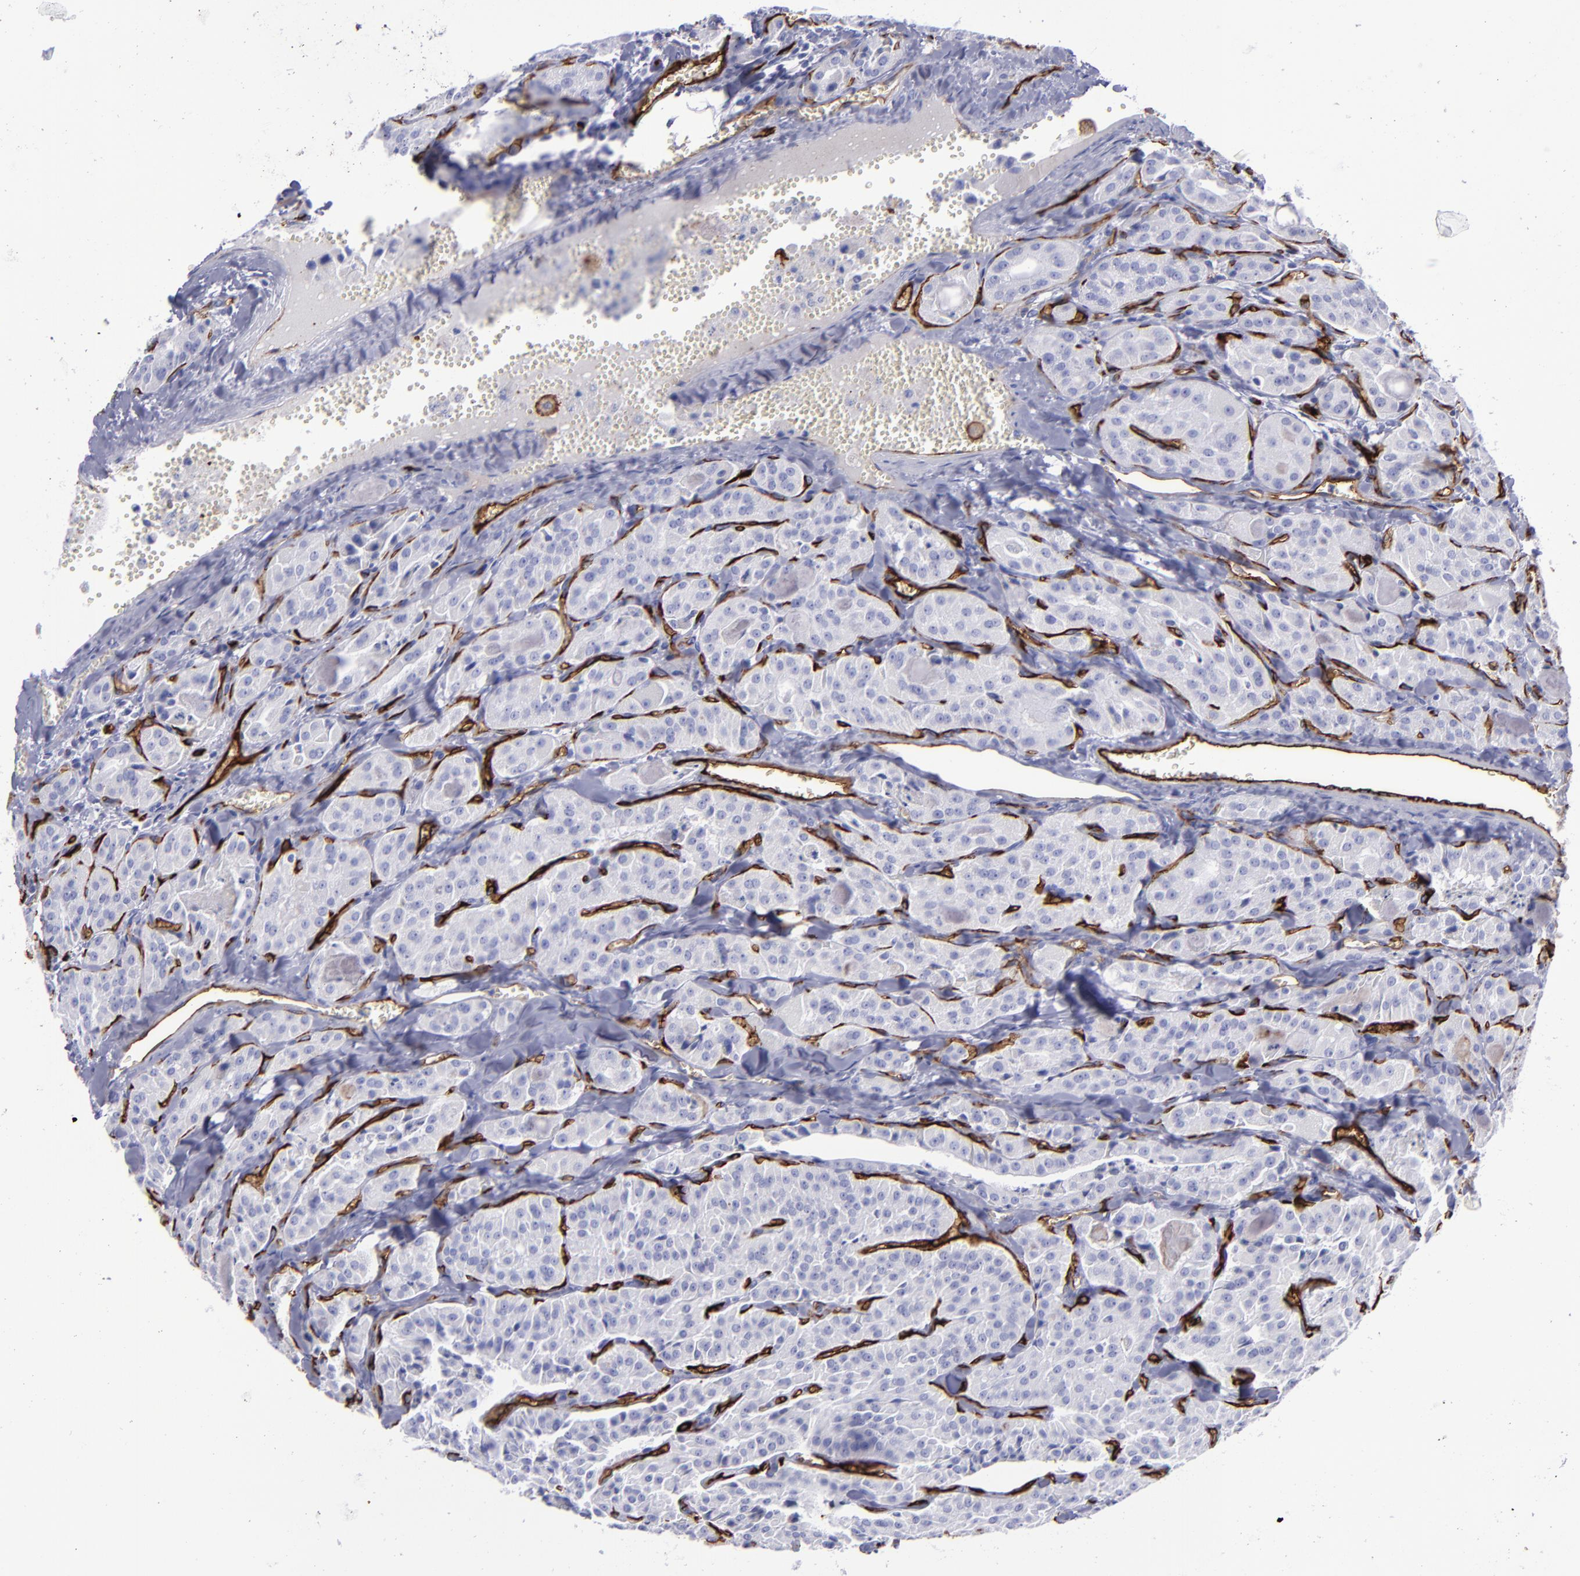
{"staining": {"intensity": "negative", "quantity": "none", "location": "none"}, "tissue": "thyroid cancer", "cell_type": "Tumor cells", "image_type": "cancer", "snomed": [{"axis": "morphology", "description": "Carcinoma, NOS"}, {"axis": "topography", "description": "Thyroid gland"}], "caption": "Human carcinoma (thyroid) stained for a protein using IHC displays no expression in tumor cells.", "gene": "ACE", "patient": {"sex": "male", "age": 76}}